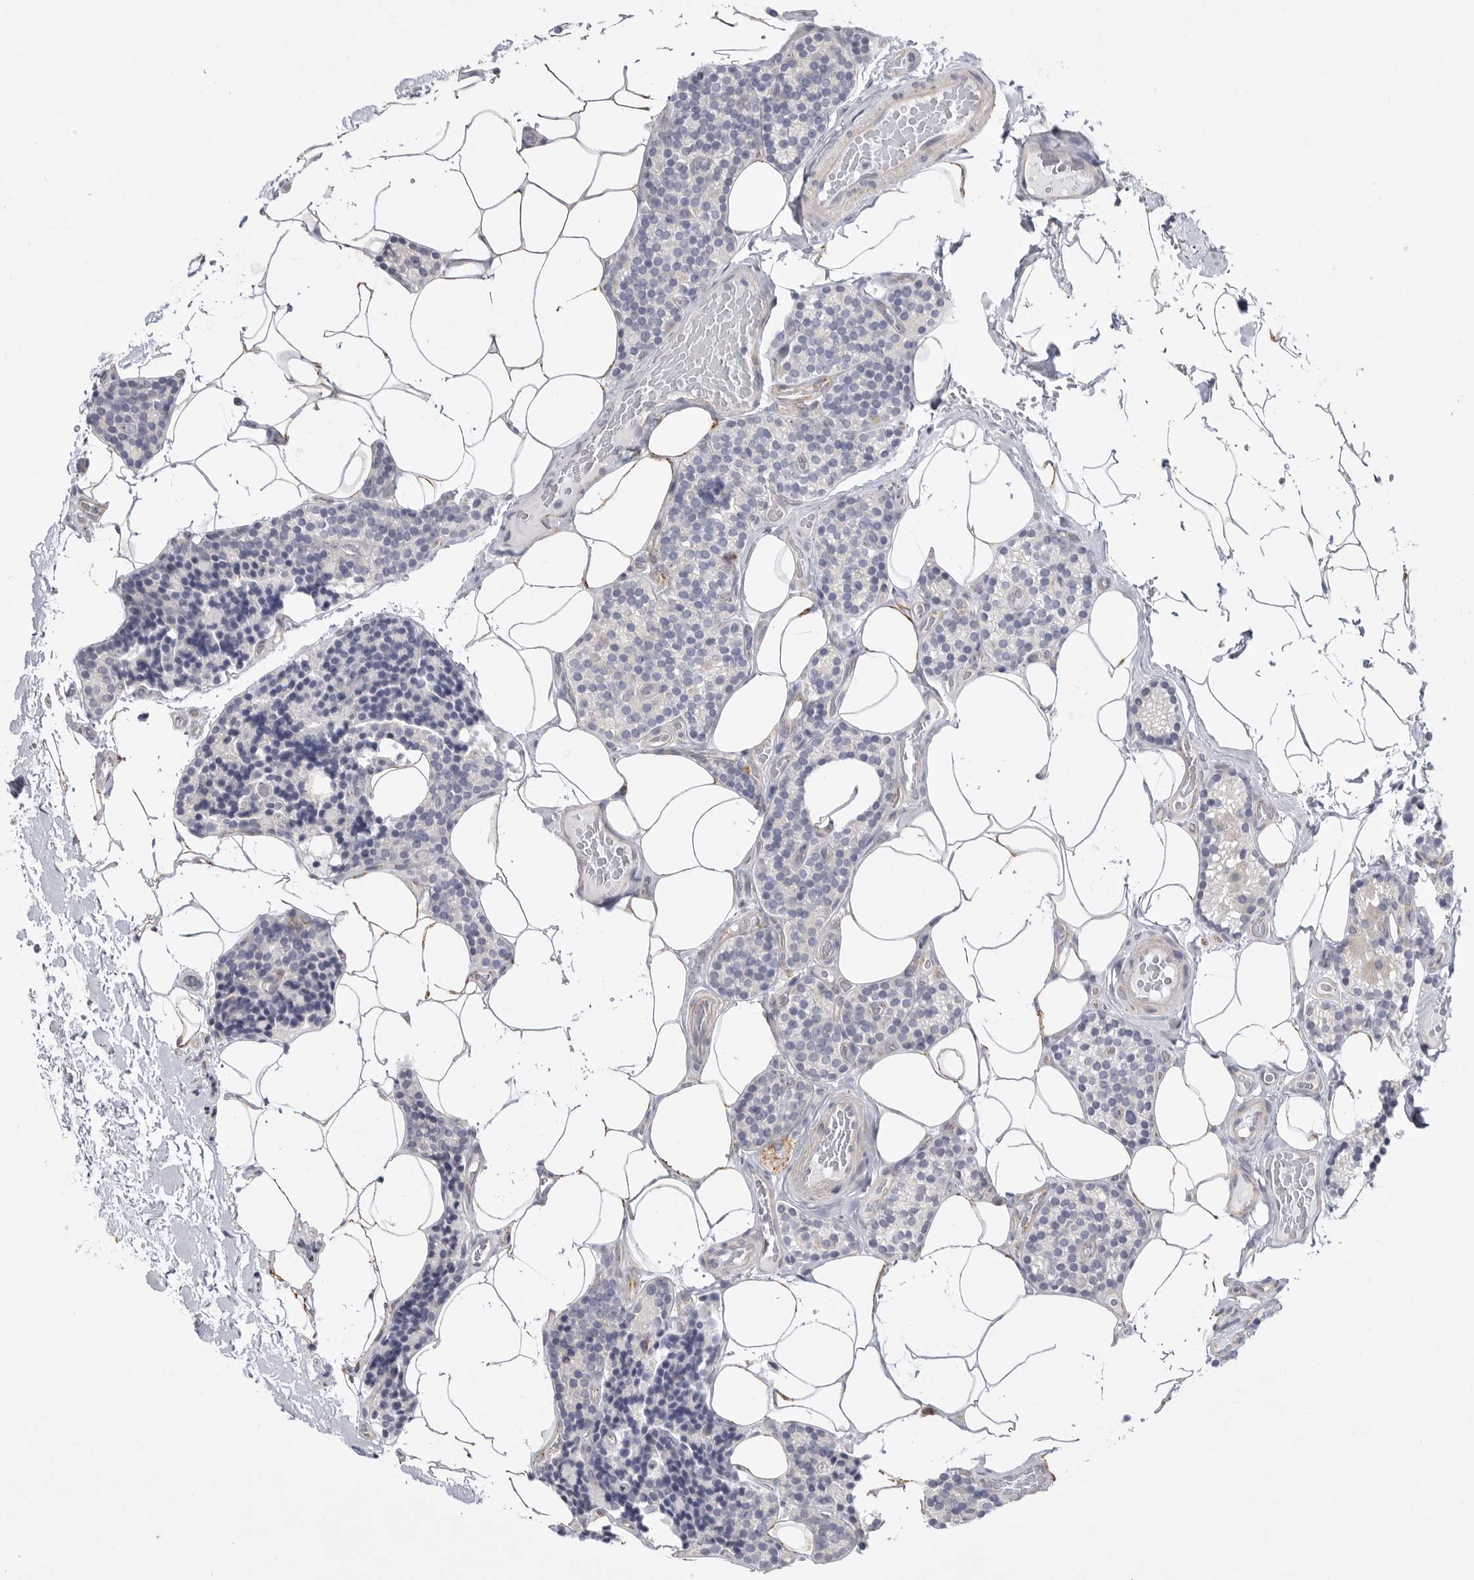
{"staining": {"intensity": "negative", "quantity": "none", "location": "none"}, "tissue": "parathyroid gland", "cell_type": "Glandular cells", "image_type": "normal", "snomed": [{"axis": "morphology", "description": "Normal tissue, NOS"}, {"axis": "topography", "description": "Parathyroid gland"}], "caption": "Histopathology image shows no protein expression in glandular cells of normal parathyroid gland. Nuclei are stained in blue.", "gene": "ELP3", "patient": {"sex": "male", "age": 52}}